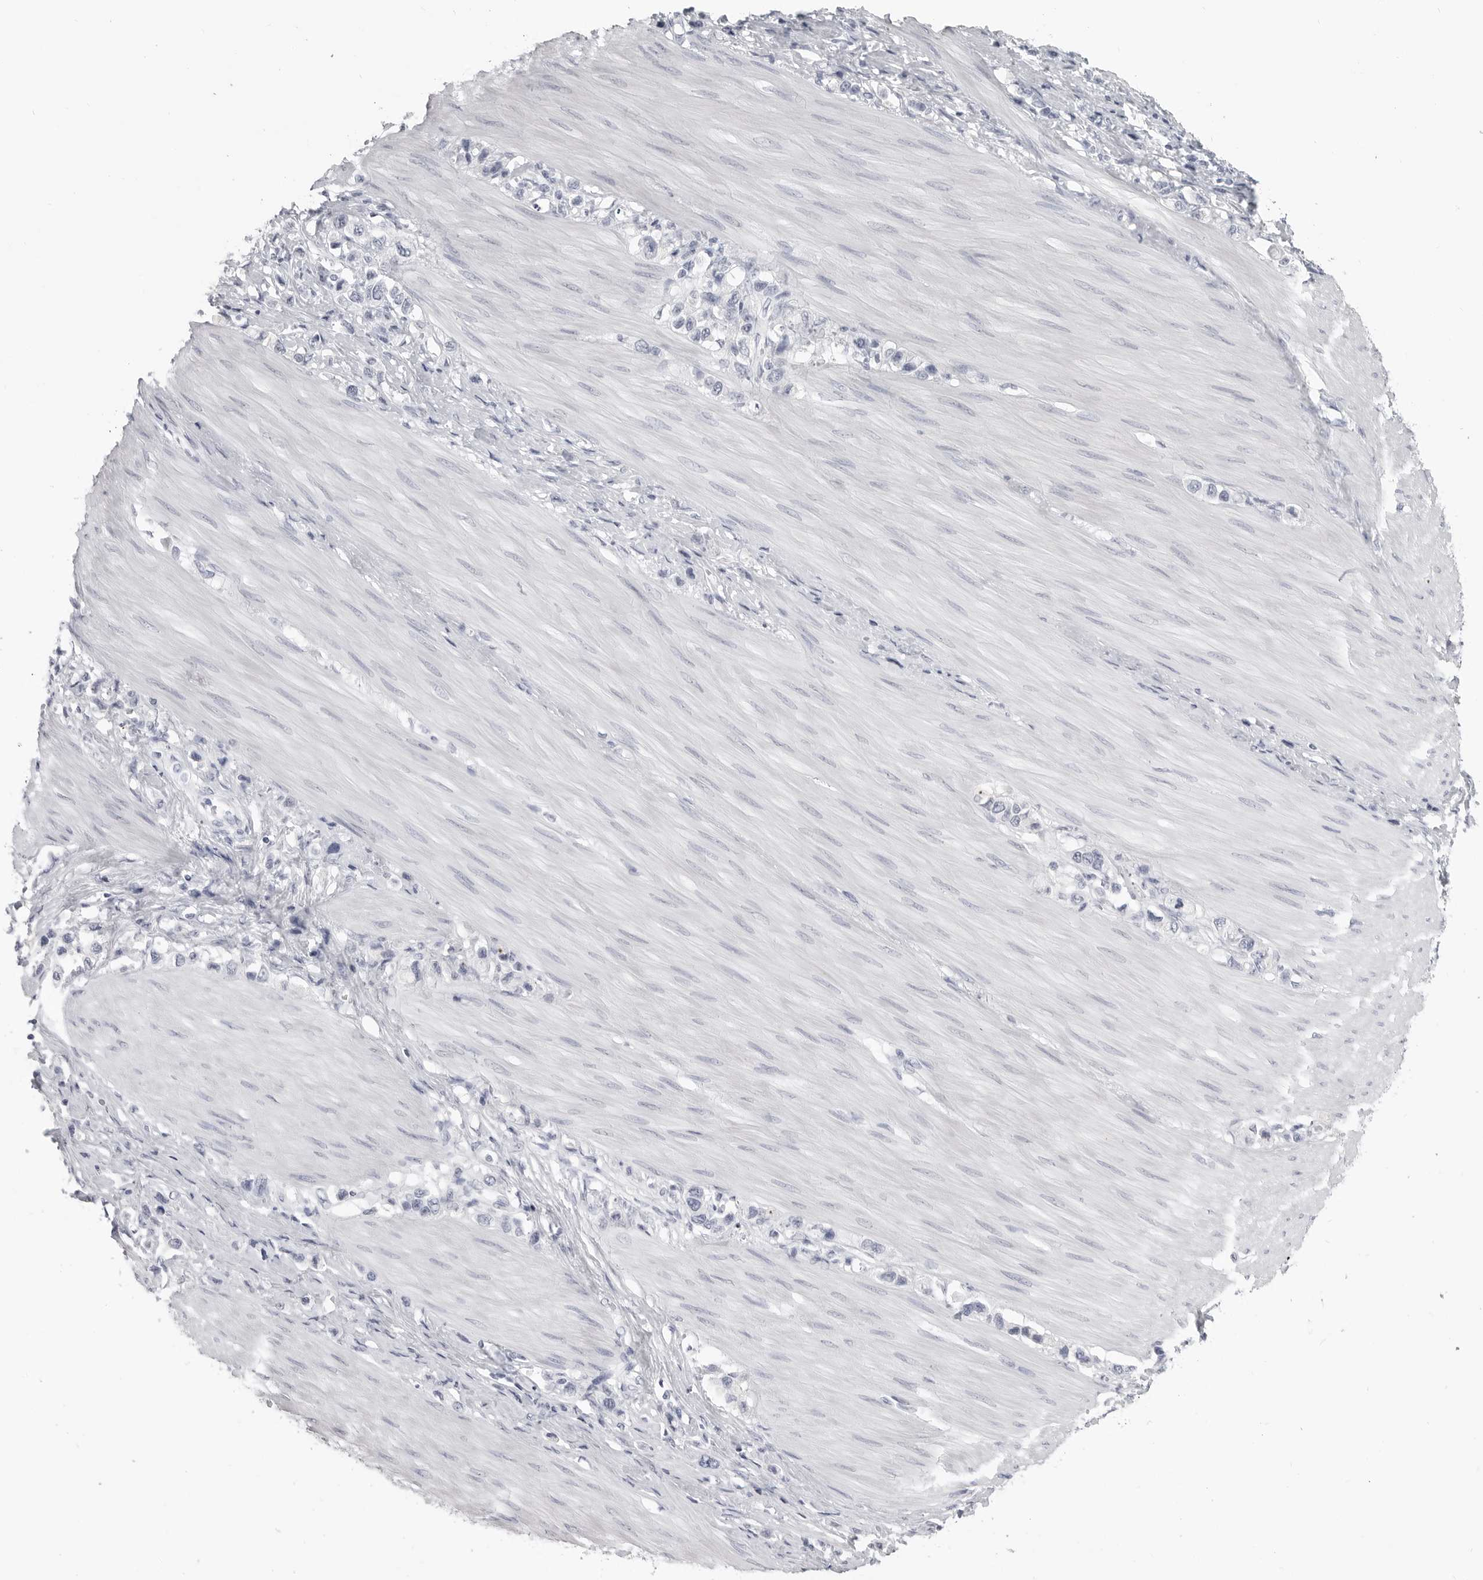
{"staining": {"intensity": "negative", "quantity": "none", "location": "none"}, "tissue": "stomach cancer", "cell_type": "Tumor cells", "image_type": "cancer", "snomed": [{"axis": "morphology", "description": "Adenocarcinoma, NOS"}, {"axis": "topography", "description": "Stomach"}], "caption": "Protein analysis of stomach adenocarcinoma reveals no significant positivity in tumor cells.", "gene": "LY6D", "patient": {"sex": "female", "age": 65}}